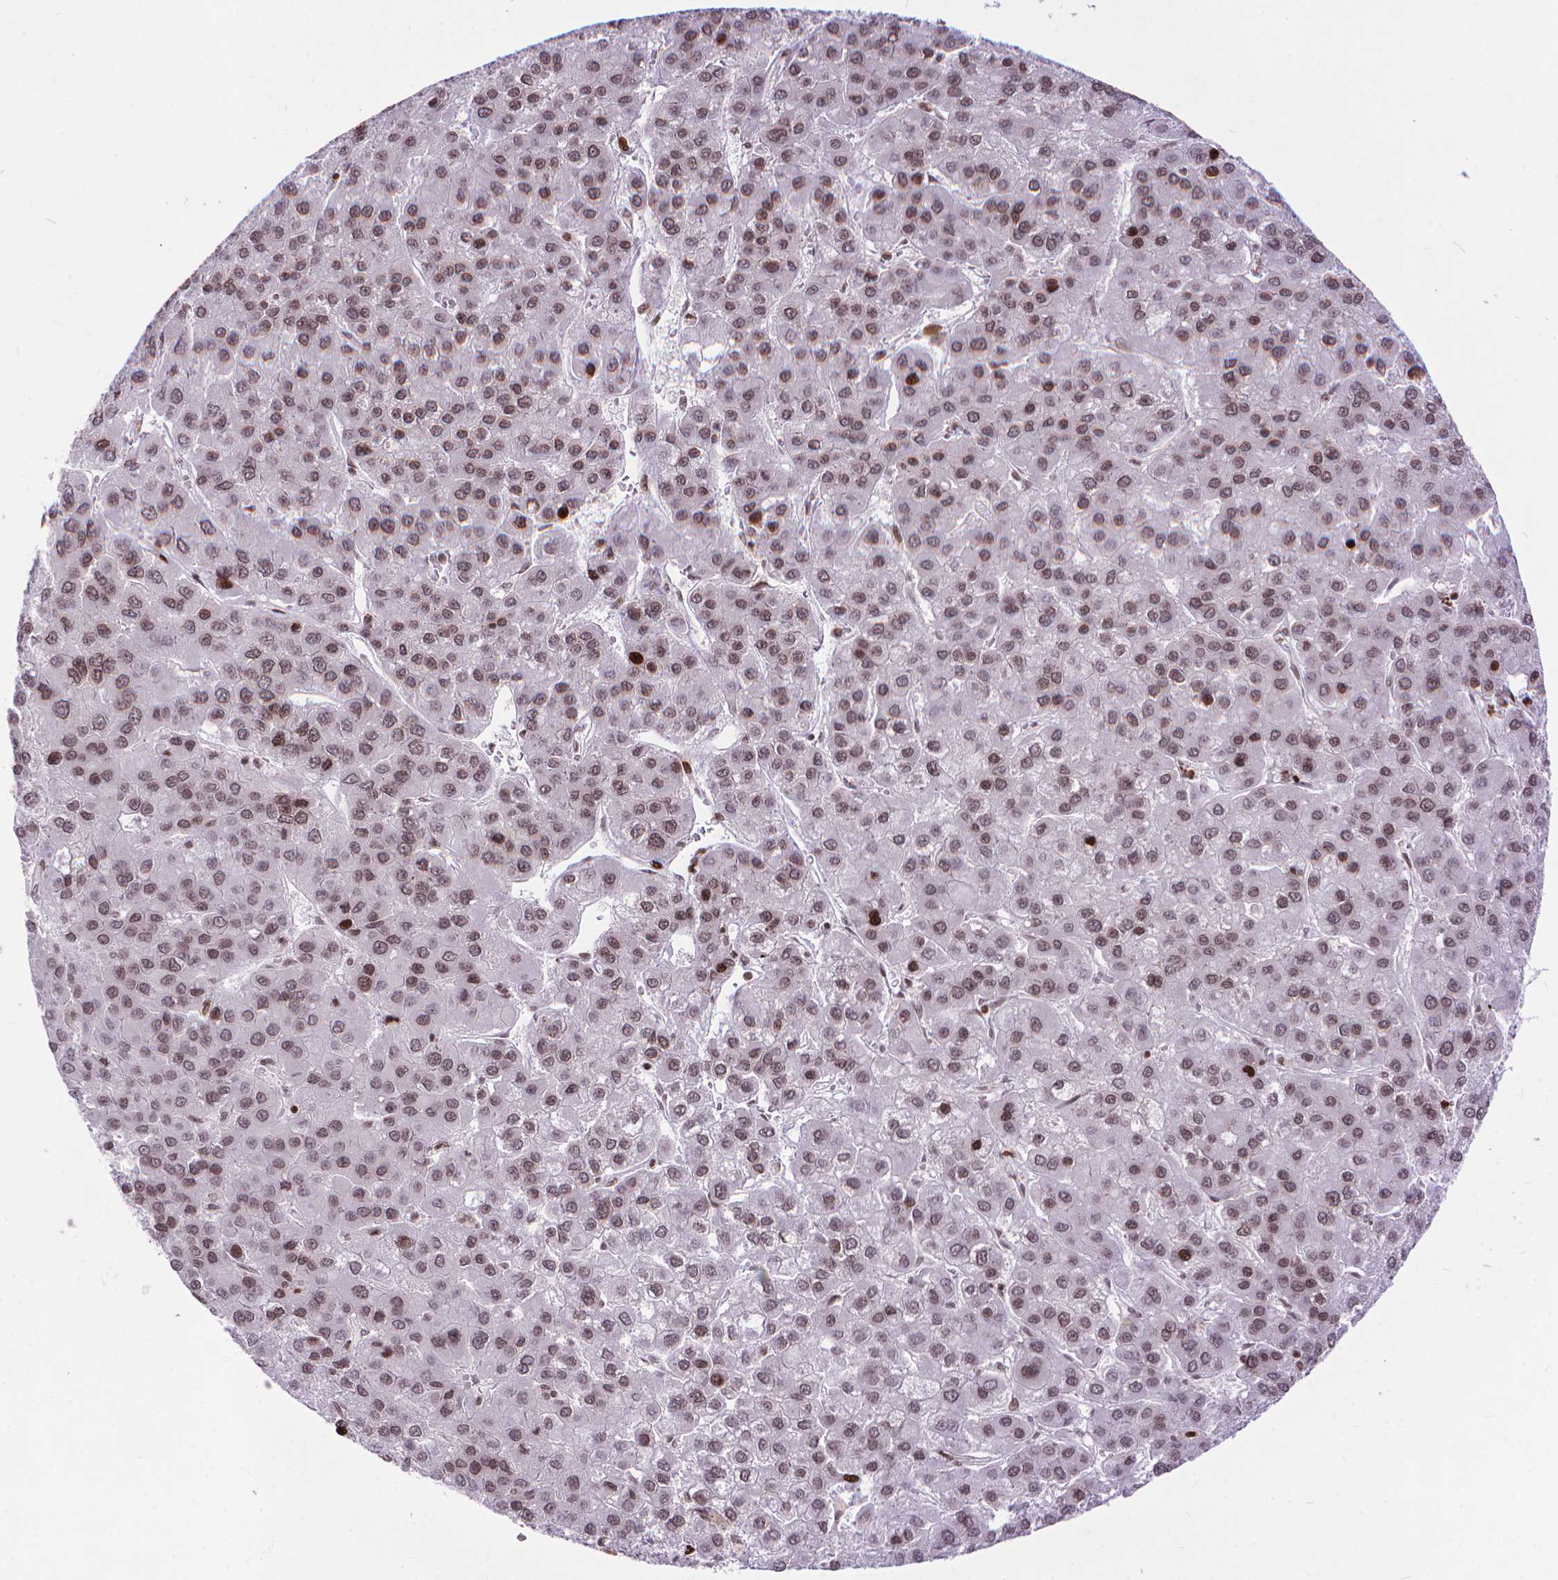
{"staining": {"intensity": "weak", "quantity": ">75%", "location": "nuclear"}, "tissue": "liver cancer", "cell_type": "Tumor cells", "image_type": "cancer", "snomed": [{"axis": "morphology", "description": "Carcinoma, Hepatocellular, NOS"}, {"axis": "topography", "description": "Liver"}], "caption": "Protein expression analysis of human liver hepatocellular carcinoma reveals weak nuclear expression in about >75% of tumor cells.", "gene": "AMER1", "patient": {"sex": "female", "age": 41}}